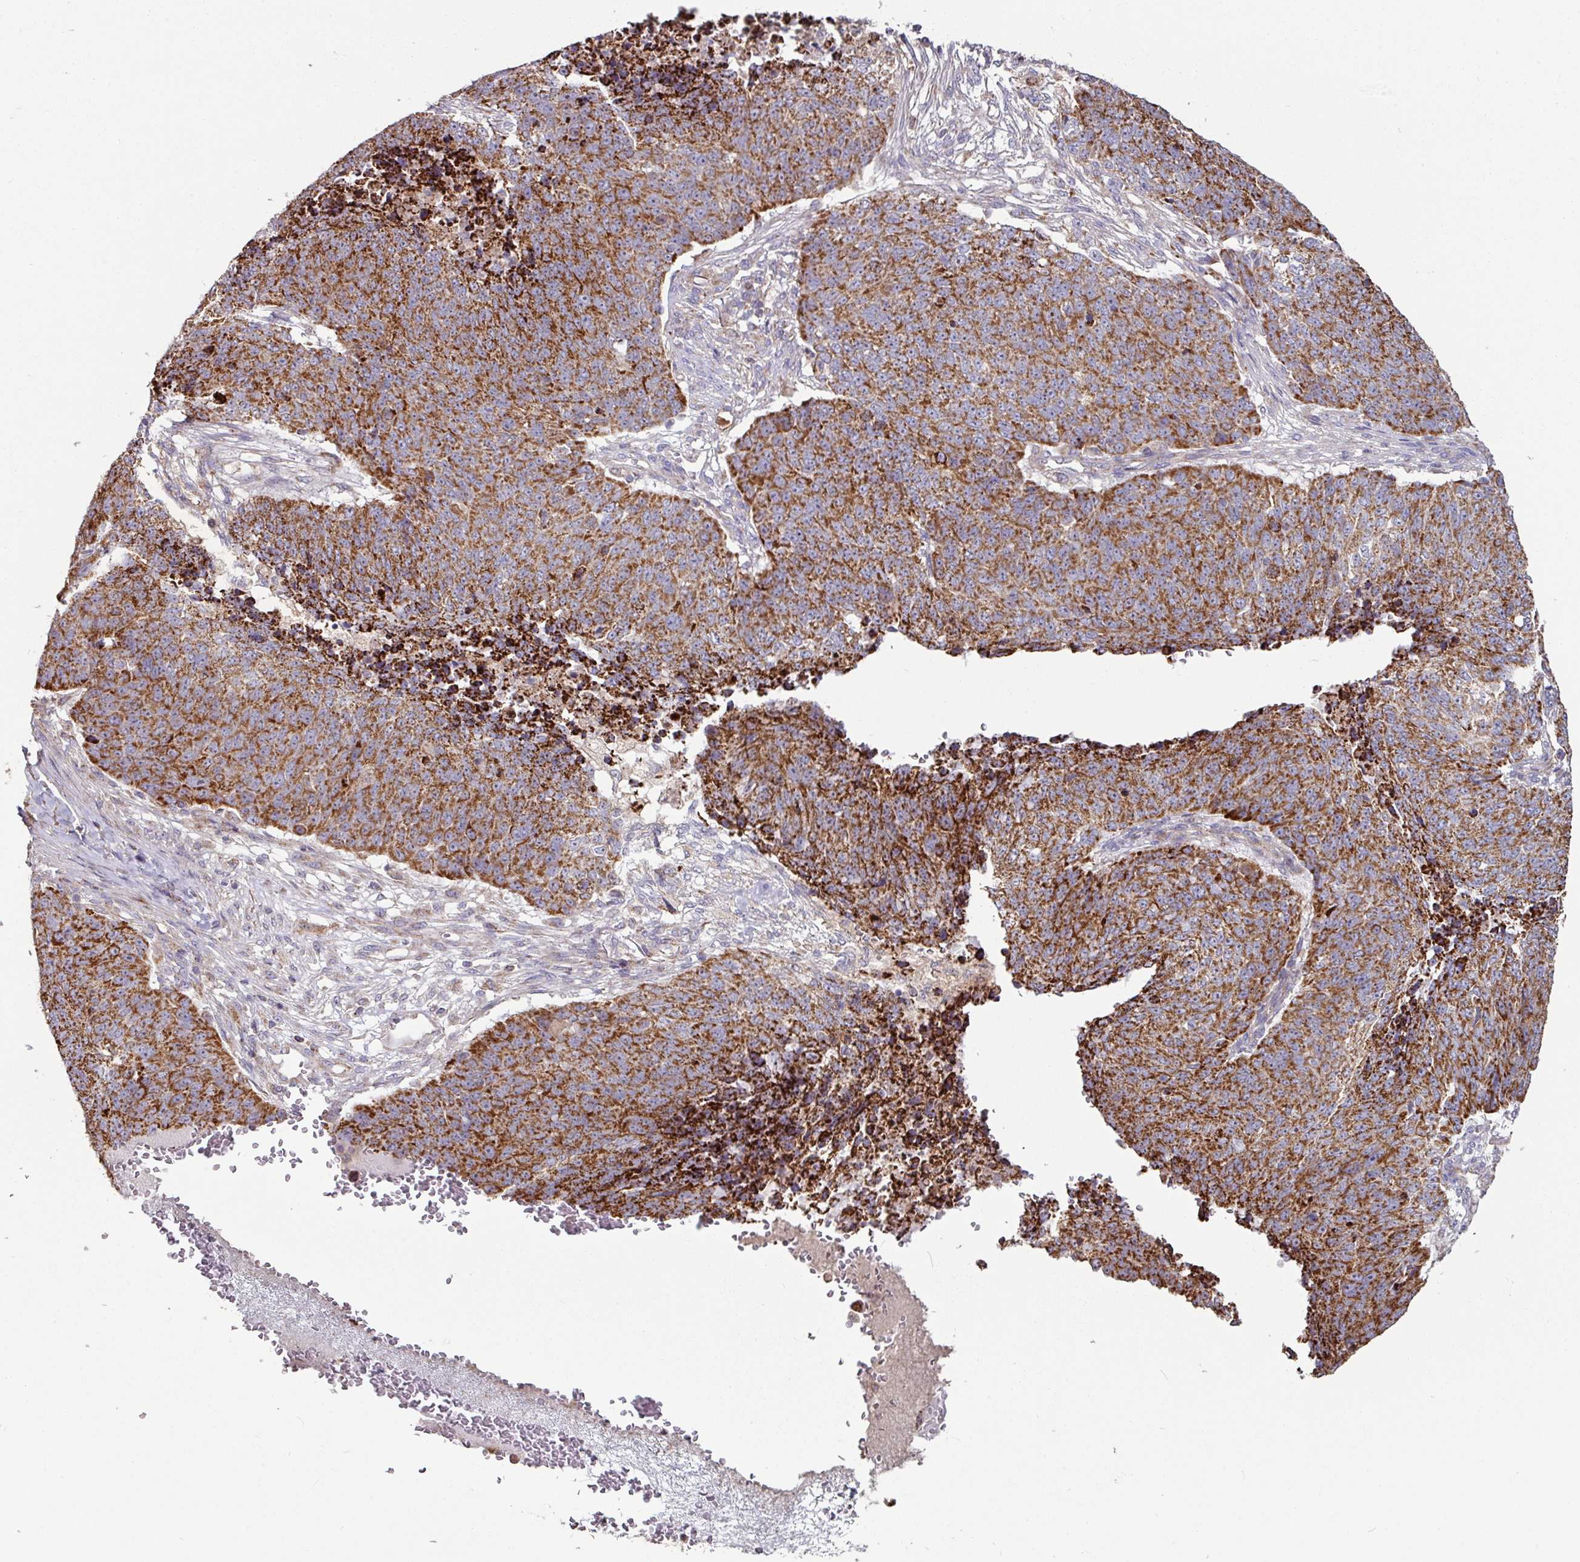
{"staining": {"intensity": "strong", "quantity": ">75%", "location": "cytoplasmic/membranous"}, "tissue": "lung cancer", "cell_type": "Tumor cells", "image_type": "cancer", "snomed": [{"axis": "morphology", "description": "Normal tissue, NOS"}, {"axis": "morphology", "description": "Squamous cell carcinoma, NOS"}, {"axis": "topography", "description": "Lymph node"}, {"axis": "topography", "description": "Lung"}], "caption": "The photomicrograph demonstrates immunohistochemical staining of lung cancer (squamous cell carcinoma). There is strong cytoplasmic/membranous staining is appreciated in about >75% of tumor cells. The staining was performed using DAB, with brown indicating positive protein expression. Nuclei are stained blue with hematoxylin.", "gene": "OR2D3", "patient": {"sex": "male", "age": 66}}